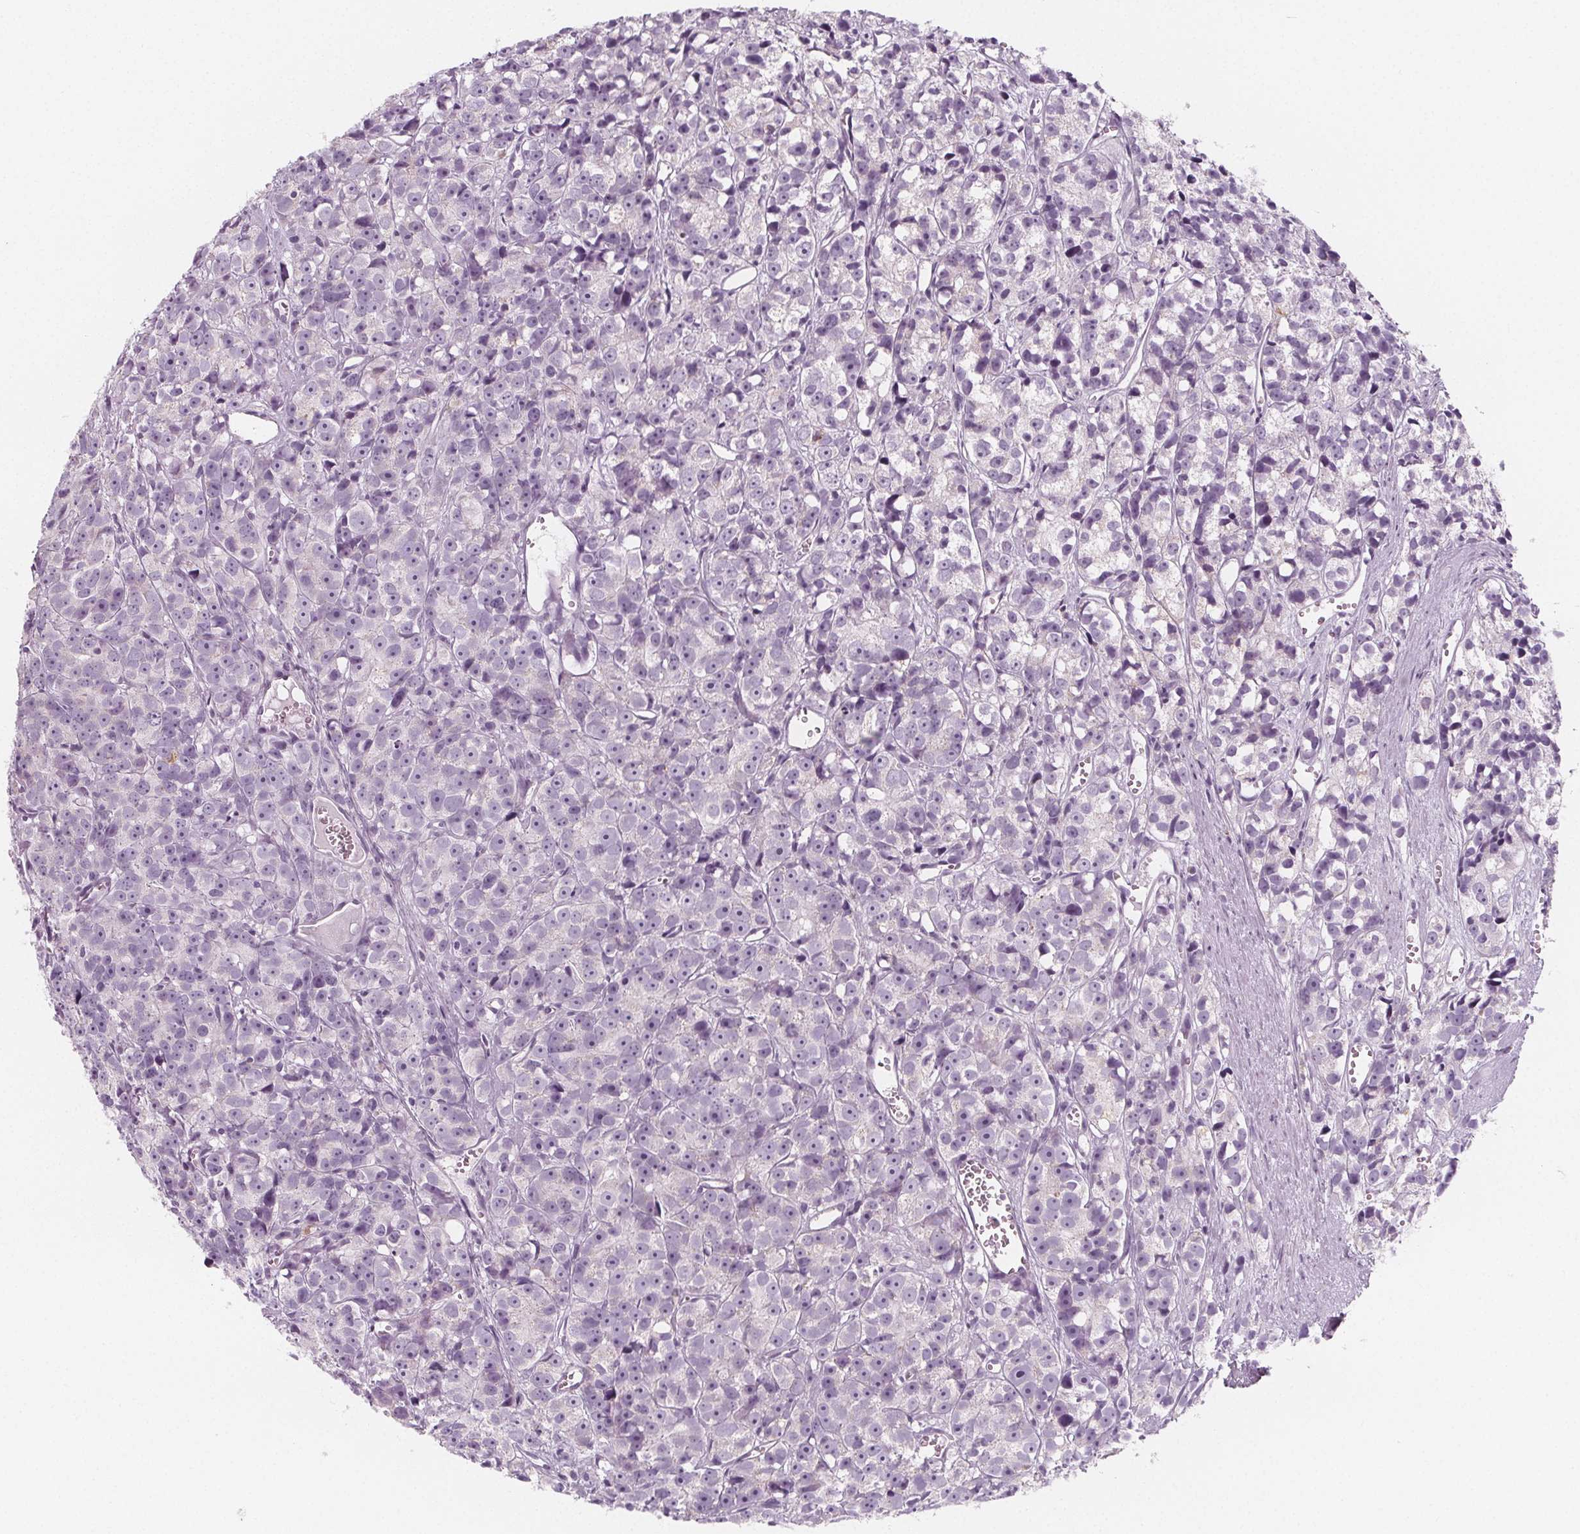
{"staining": {"intensity": "negative", "quantity": "none", "location": "none"}, "tissue": "prostate cancer", "cell_type": "Tumor cells", "image_type": "cancer", "snomed": [{"axis": "morphology", "description": "Adenocarcinoma, High grade"}, {"axis": "topography", "description": "Prostate"}], "caption": "Immunohistochemical staining of human high-grade adenocarcinoma (prostate) exhibits no significant staining in tumor cells. (Brightfield microscopy of DAB (3,3'-diaminobenzidine) IHC at high magnification).", "gene": "IL17C", "patient": {"sex": "male", "age": 77}}